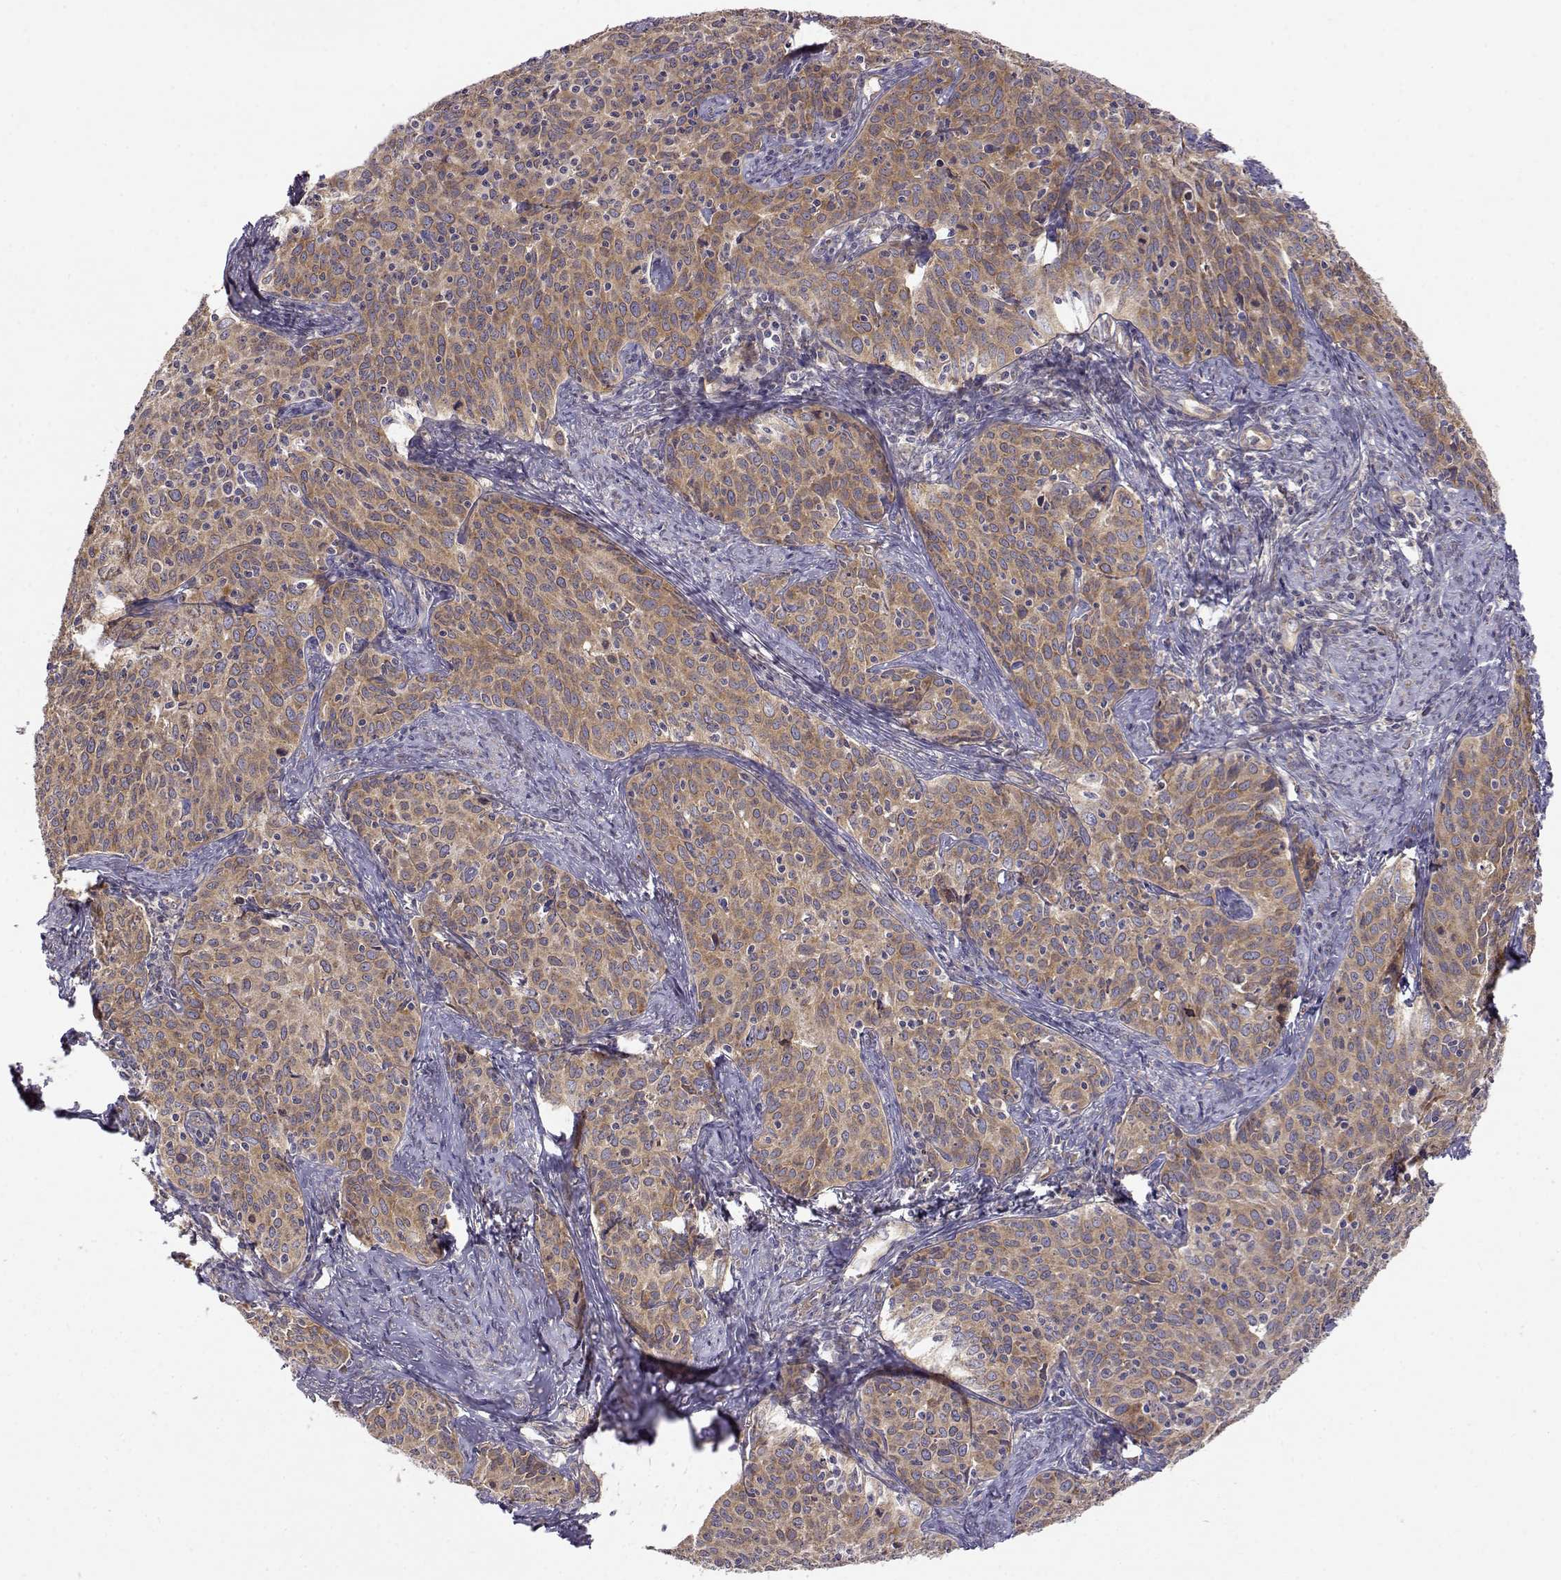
{"staining": {"intensity": "moderate", "quantity": ">75%", "location": "cytoplasmic/membranous"}, "tissue": "cervical cancer", "cell_type": "Tumor cells", "image_type": "cancer", "snomed": [{"axis": "morphology", "description": "Squamous cell carcinoma, NOS"}, {"axis": "topography", "description": "Cervix"}], "caption": "The micrograph displays a brown stain indicating the presence of a protein in the cytoplasmic/membranous of tumor cells in cervical squamous cell carcinoma.", "gene": "PAIP1", "patient": {"sex": "female", "age": 62}}